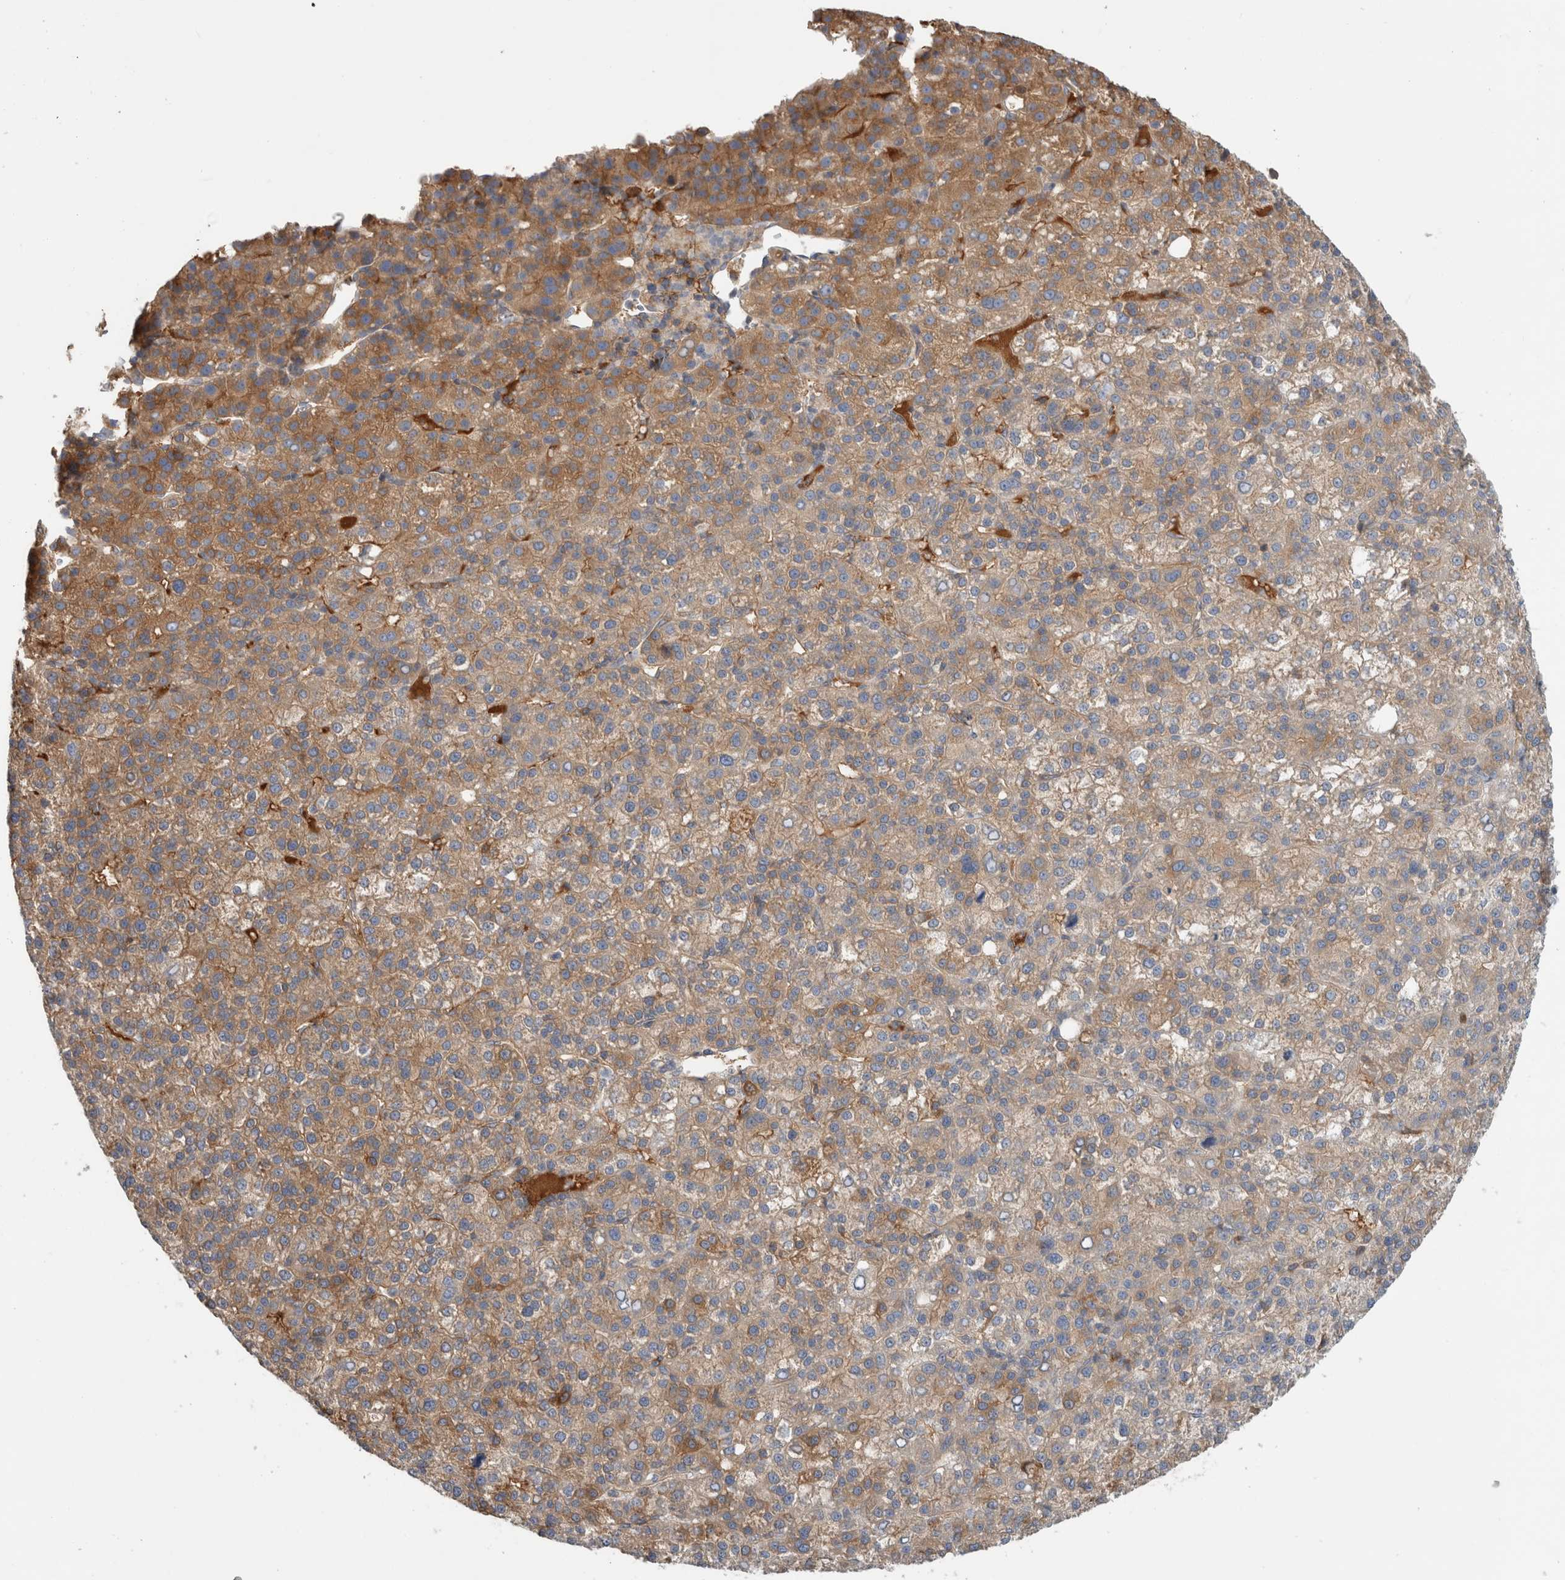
{"staining": {"intensity": "moderate", "quantity": ">75%", "location": "cytoplasmic/membranous"}, "tissue": "liver cancer", "cell_type": "Tumor cells", "image_type": "cancer", "snomed": [{"axis": "morphology", "description": "Carcinoma, Hepatocellular, NOS"}, {"axis": "topography", "description": "Liver"}], "caption": "Immunohistochemical staining of liver cancer (hepatocellular carcinoma) reveals medium levels of moderate cytoplasmic/membranous protein staining in approximately >75% of tumor cells. The staining was performed using DAB (3,3'-diaminobenzidine), with brown indicating positive protein expression. Nuclei are stained blue with hematoxylin.", "gene": "CFI", "patient": {"sex": "female", "age": 58}}